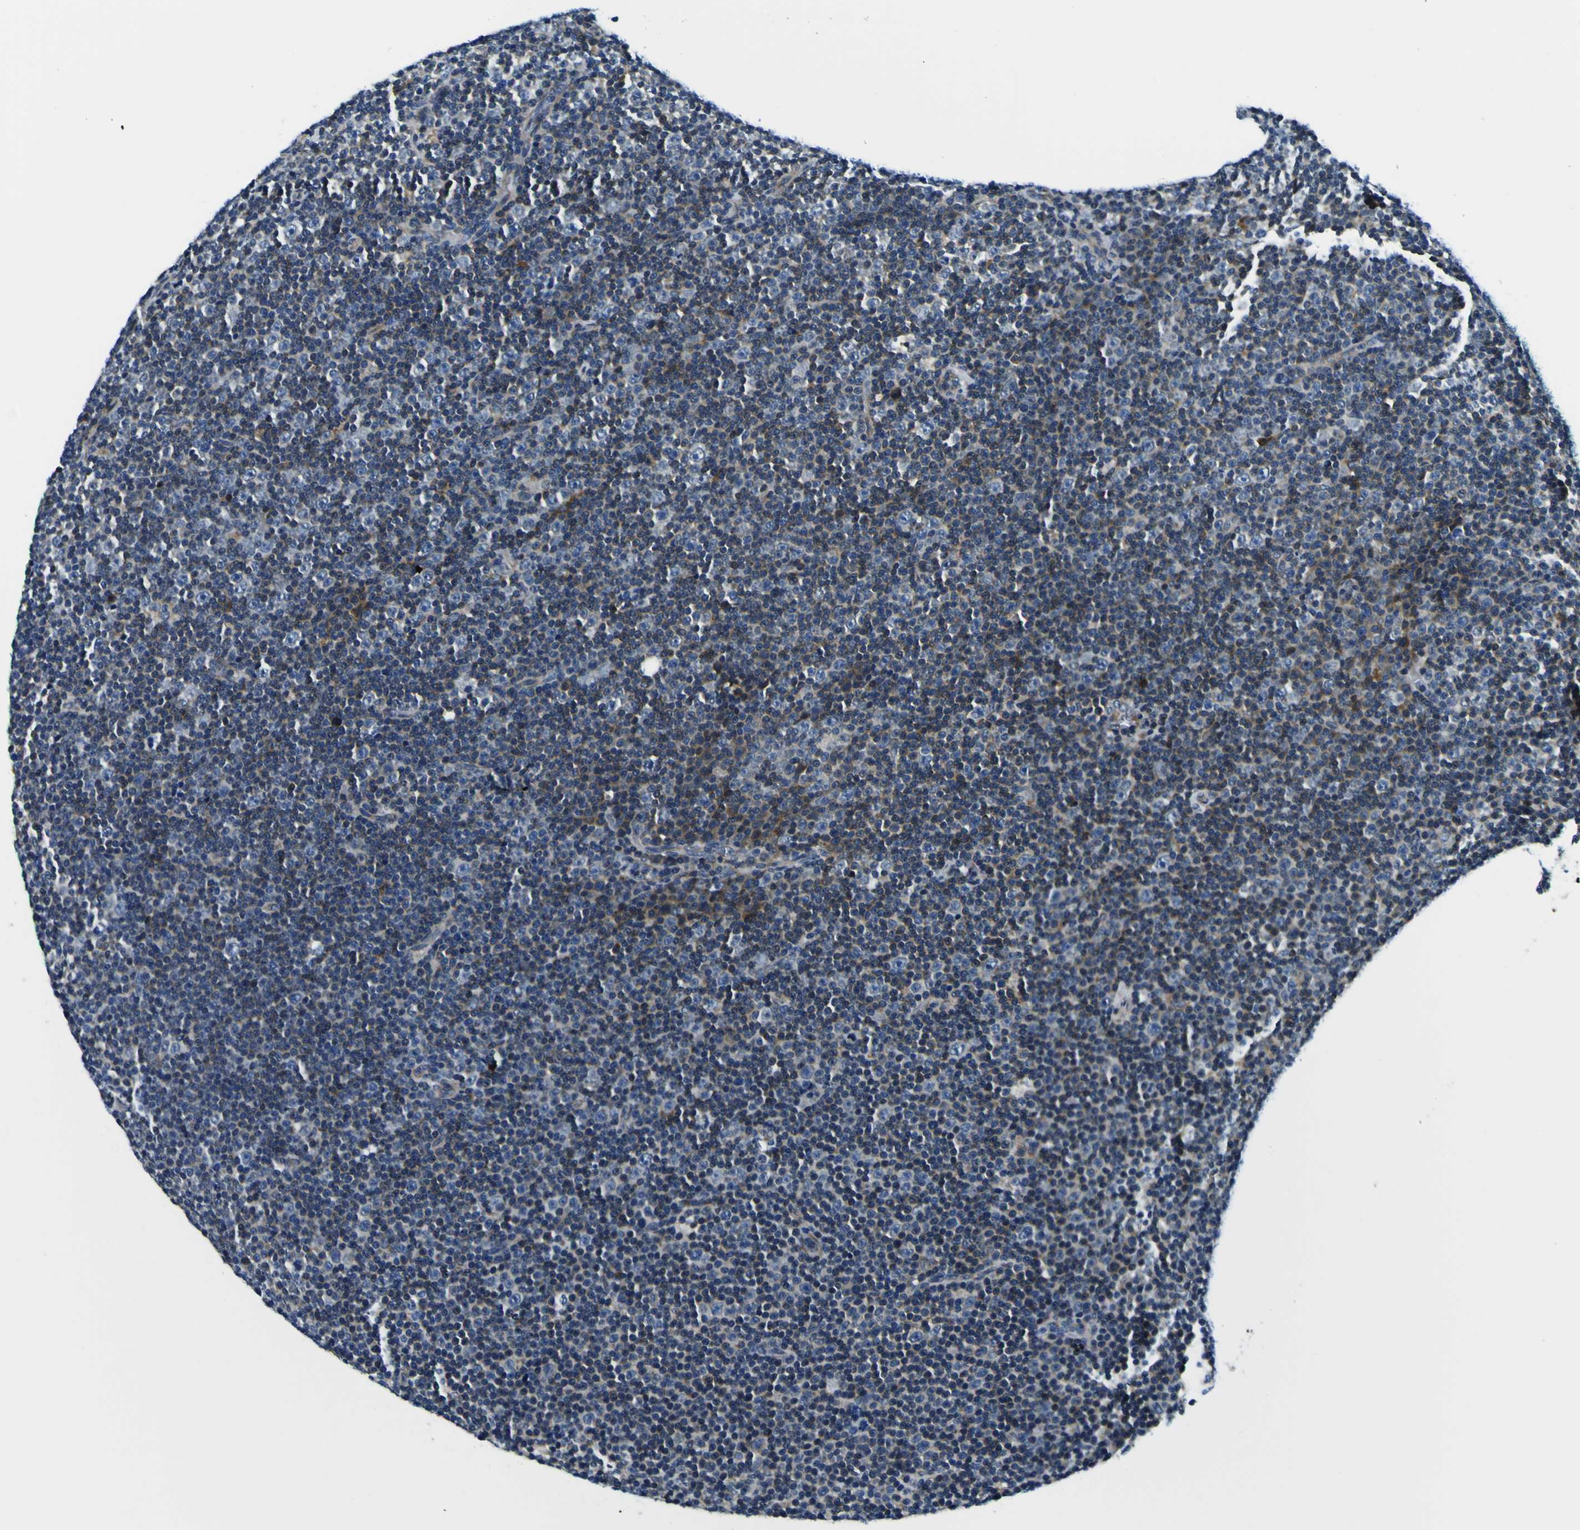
{"staining": {"intensity": "negative", "quantity": "none", "location": "none"}, "tissue": "lymphoma", "cell_type": "Tumor cells", "image_type": "cancer", "snomed": [{"axis": "morphology", "description": "Malignant lymphoma, non-Hodgkin's type, Low grade"}, {"axis": "topography", "description": "Lymph node"}], "caption": "Tumor cells are negative for protein expression in human lymphoma.", "gene": "NLRP3", "patient": {"sex": "female", "age": 67}}